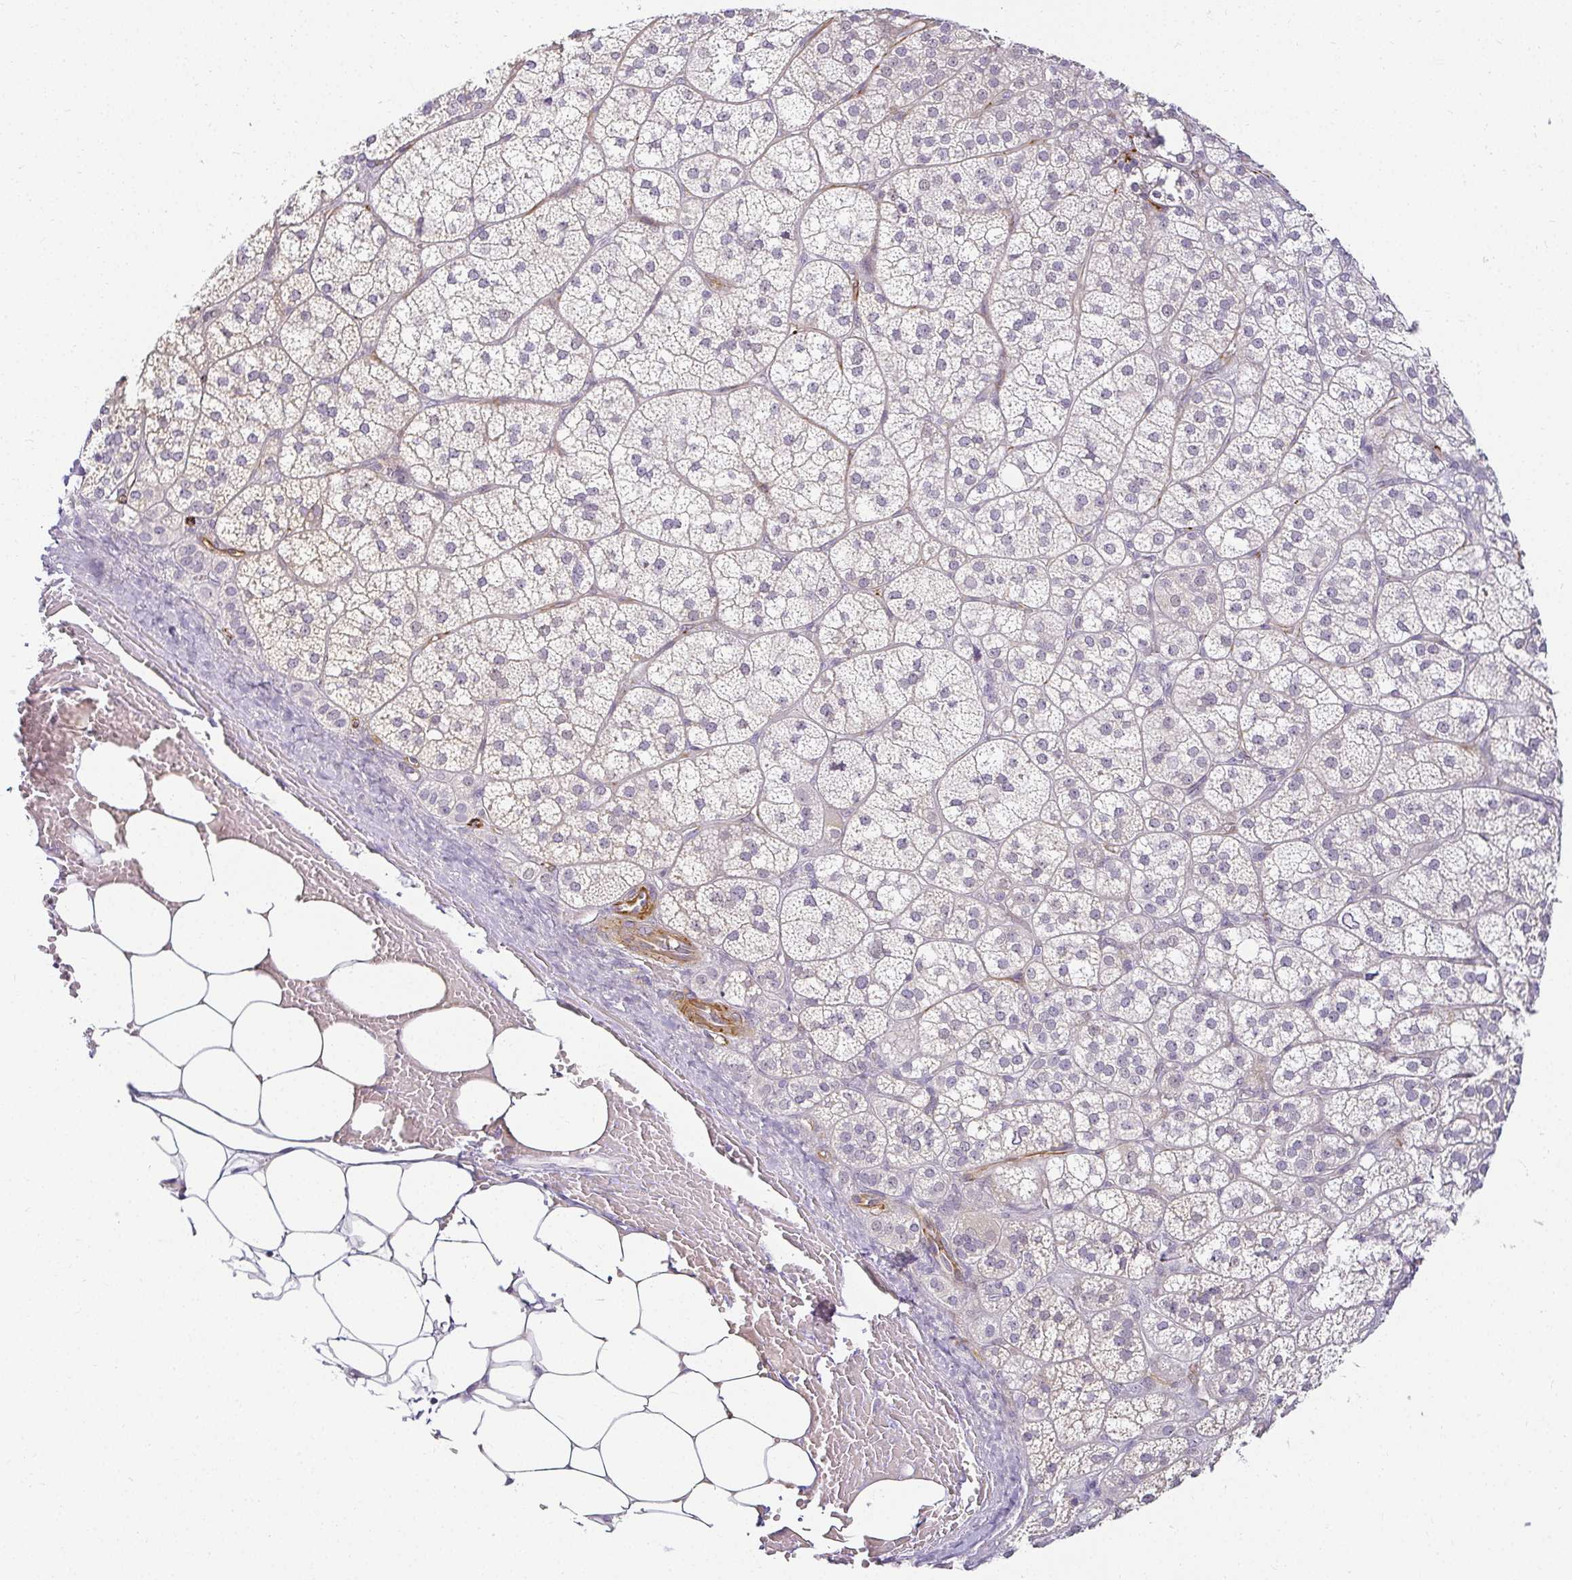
{"staining": {"intensity": "weak", "quantity": "<25%", "location": "cytoplasmic/membranous"}, "tissue": "adrenal gland", "cell_type": "Glandular cells", "image_type": "normal", "snomed": [{"axis": "morphology", "description": "Normal tissue, NOS"}, {"axis": "topography", "description": "Adrenal gland"}], "caption": "Immunohistochemistry (IHC) histopathology image of benign adrenal gland: adrenal gland stained with DAB (3,3'-diaminobenzidine) displays no significant protein staining in glandular cells.", "gene": "ACAN", "patient": {"sex": "female", "age": 60}}